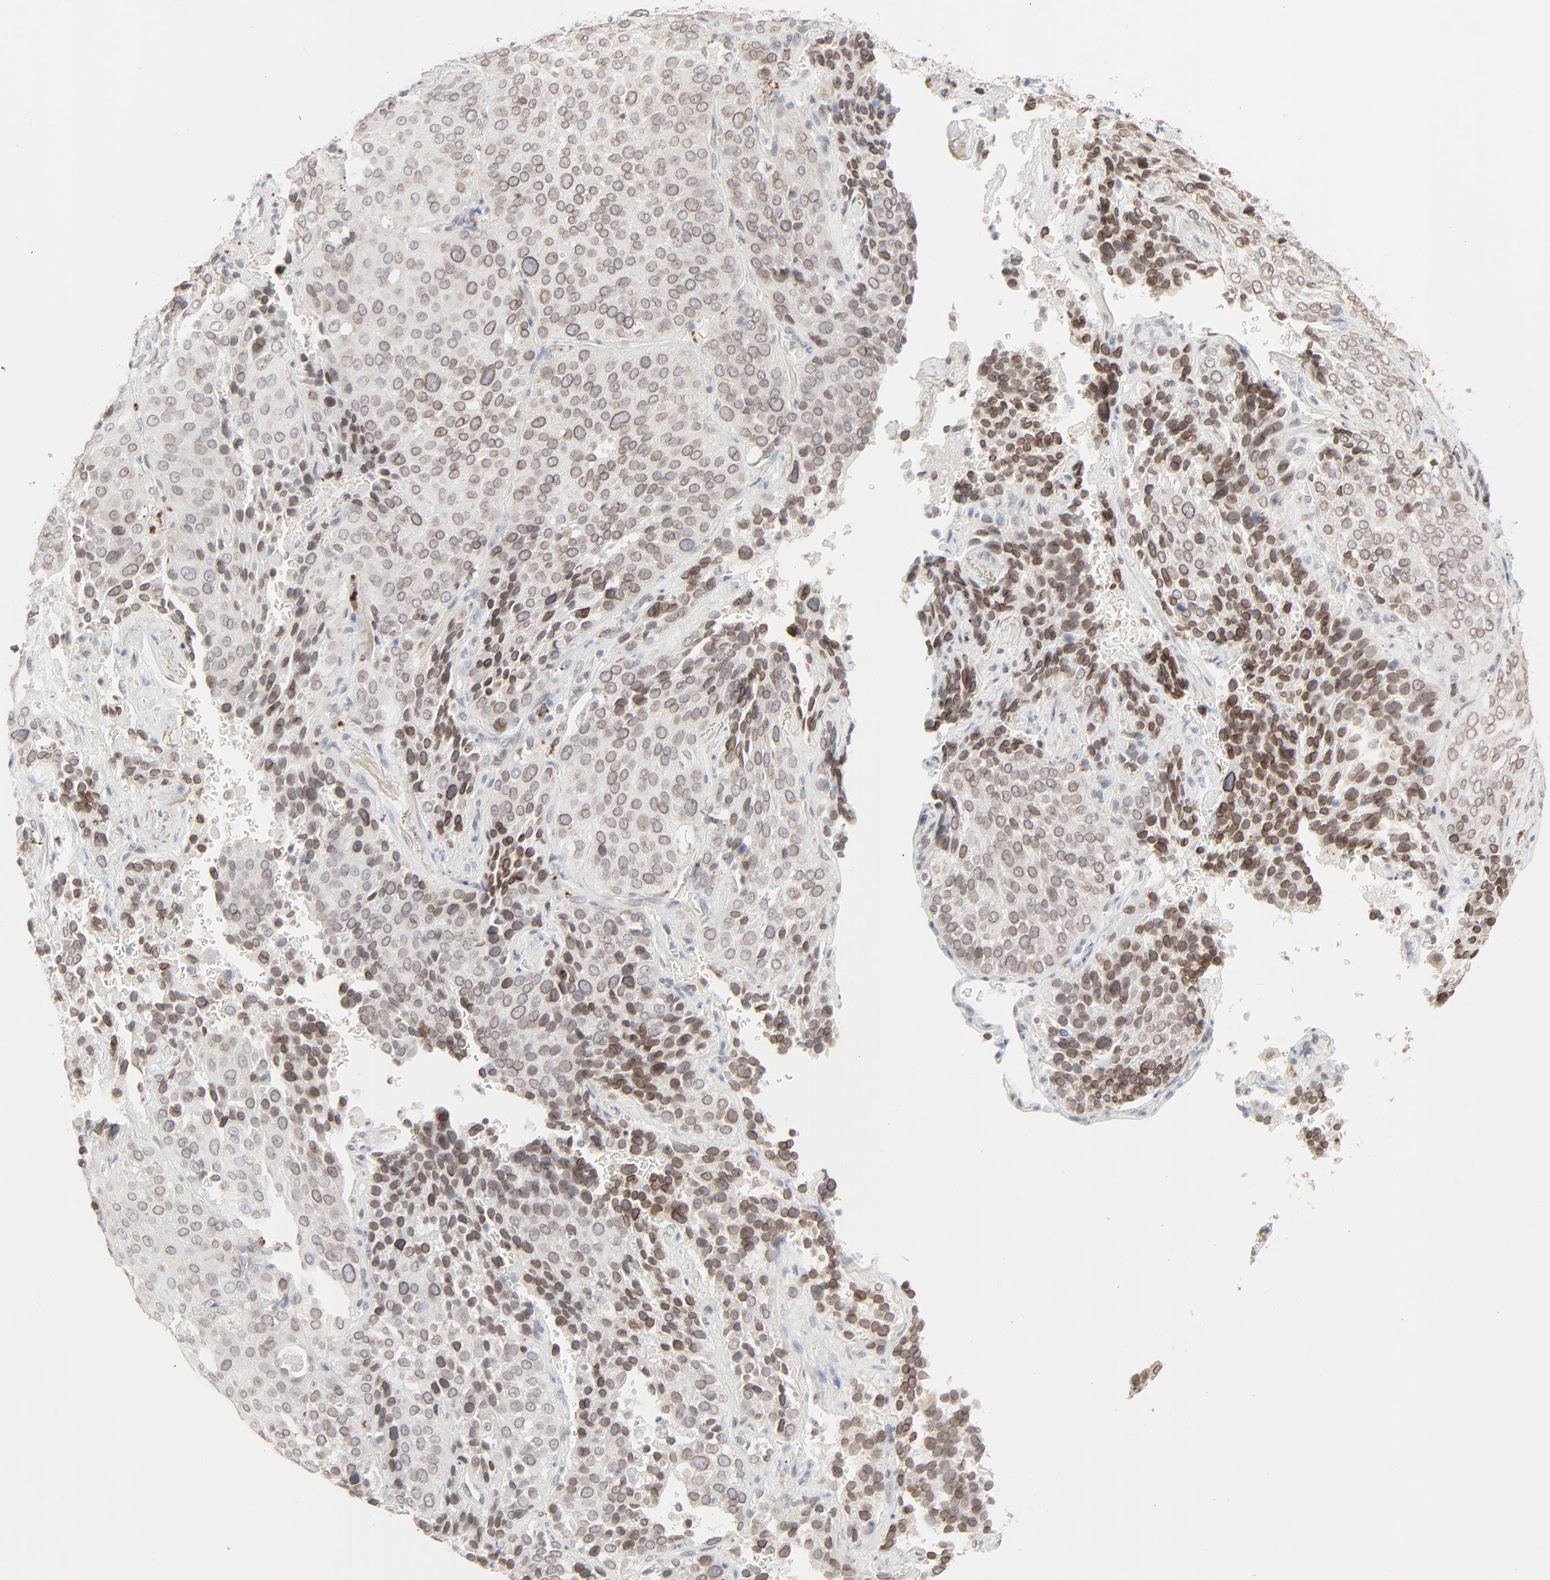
{"staining": {"intensity": "moderate", "quantity": ">75%", "location": "cytoplasmic/membranous,nuclear"}, "tissue": "lung cancer", "cell_type": "Tumor cells", "image_type": "cancer", "snomed": [{"axis": "morphology", "description": "Squamous cell carcinoma, NOS"}, {"axis": "topography", "description": "Lung"}], "caption": "Immunohistochemistry staining of lung squamous cell carcinoma, which exhibits medium levels of moderate cytoplasmic/membranous and nuclear expression in about >75% of tumor cells indicating moderate cytoplasmic/membranous and nuclear protein staining. The staining was performed using DAB (brown) for protein detection and nuclei were counterstained in hematoxylin (blue).", "gene": "MAD1L1", "patient": {"sex": "male", "age": 54}}